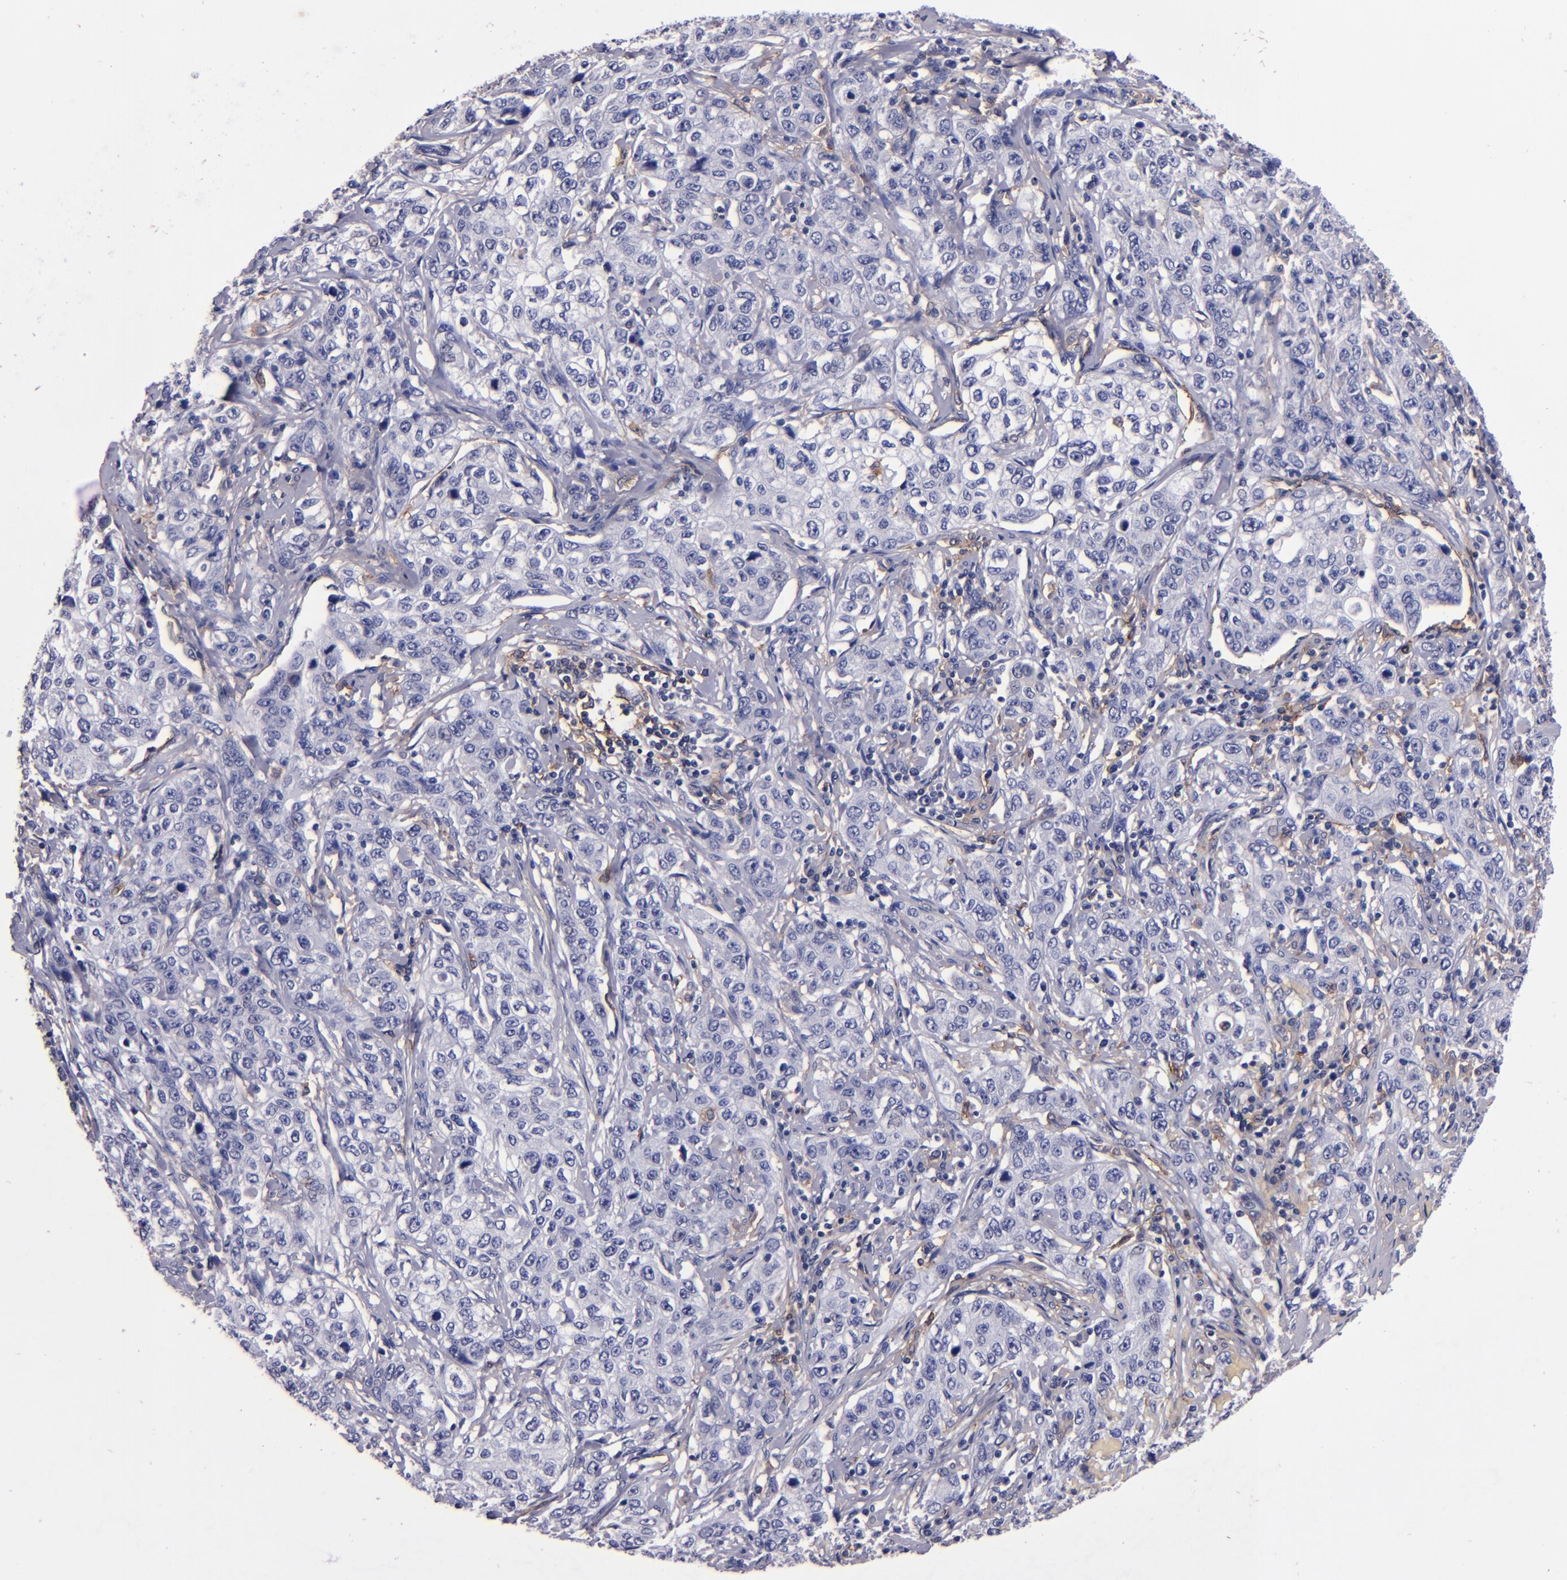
{"staining": {"intensity": "negative", "quantity": "none", "location": "none"}, "tissue": "stomach cancer", "cell_type": "Tumor cells", "image_type": "cancer", "snomed": [{"axis": "morphology", "description": "Adenocarcinoma, NOS"}, {"axis": "topography", "description": "Stomach"}], "caption": "The photomicrograph displays no staining of tumor cells in stomach cancer.", "gene": "SIRPA", "patient": {"sex": "male", "age": 48}}